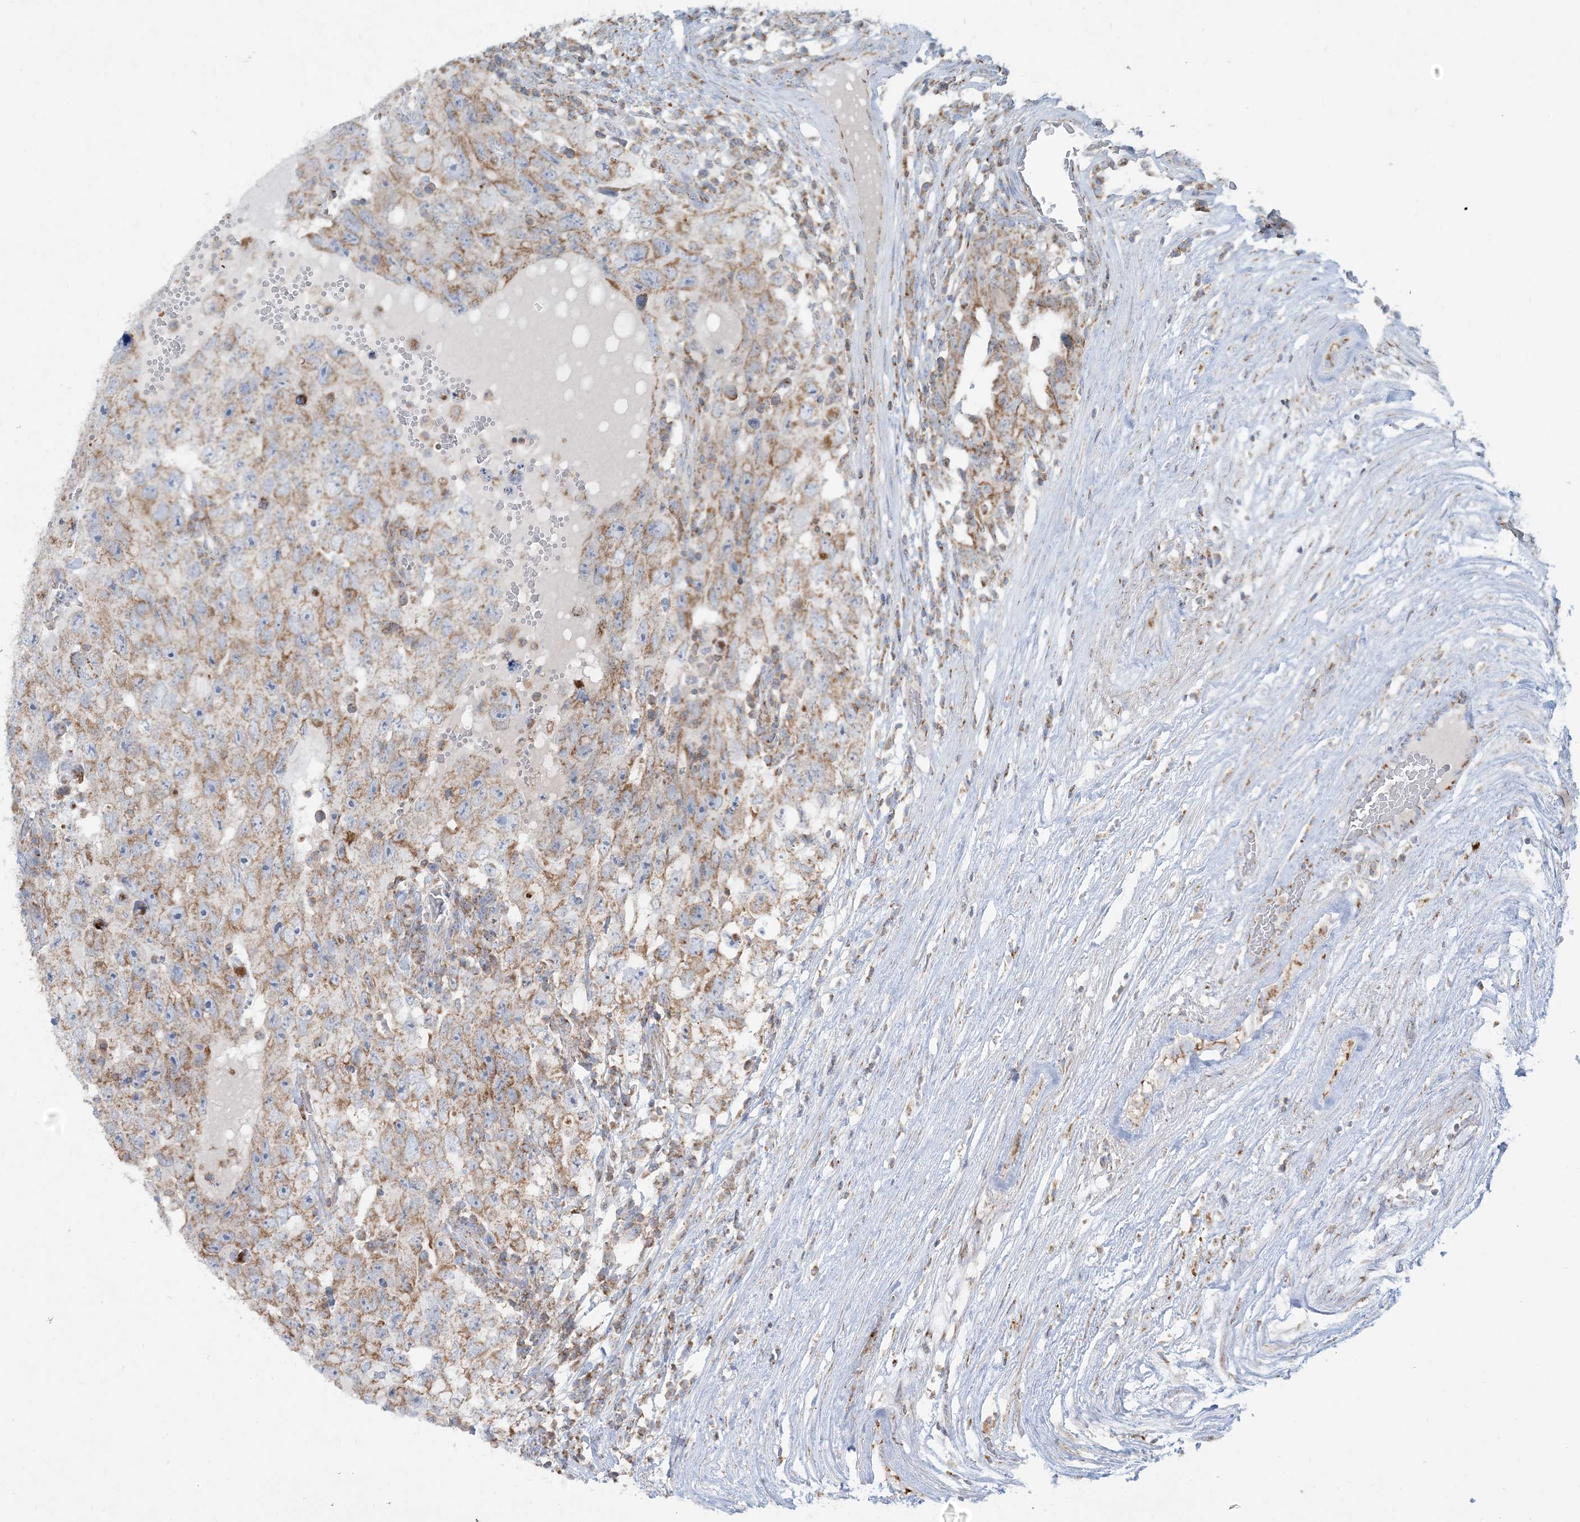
{"staining": {"intensity": "moderate", "quantity": ">75%", "location": "cytoplasmic/membranous"}, "tissue": "testis cancer", "cell_type": "Tumor cells", "image_type": "cancer", "snomed": [{"axis": "morphology", "description": "Carcinoma, Embryonal, NOS"}, {"axis": "topography", "description": "Testis"}], "caption": "Immunohistochemistry photomicrograph of neoplastic tissue: human embryonal carcinoma (testis) stained using immunohistochemistry (IHC) shows medium levels of moderate protein expression localized specifically in the cytoplasmic/membranous of tumor cells, appearing as a cytoplasmic/membranous brown color.", "gene": "BEND4", "patient": {"sex": "male", "age": 26}}